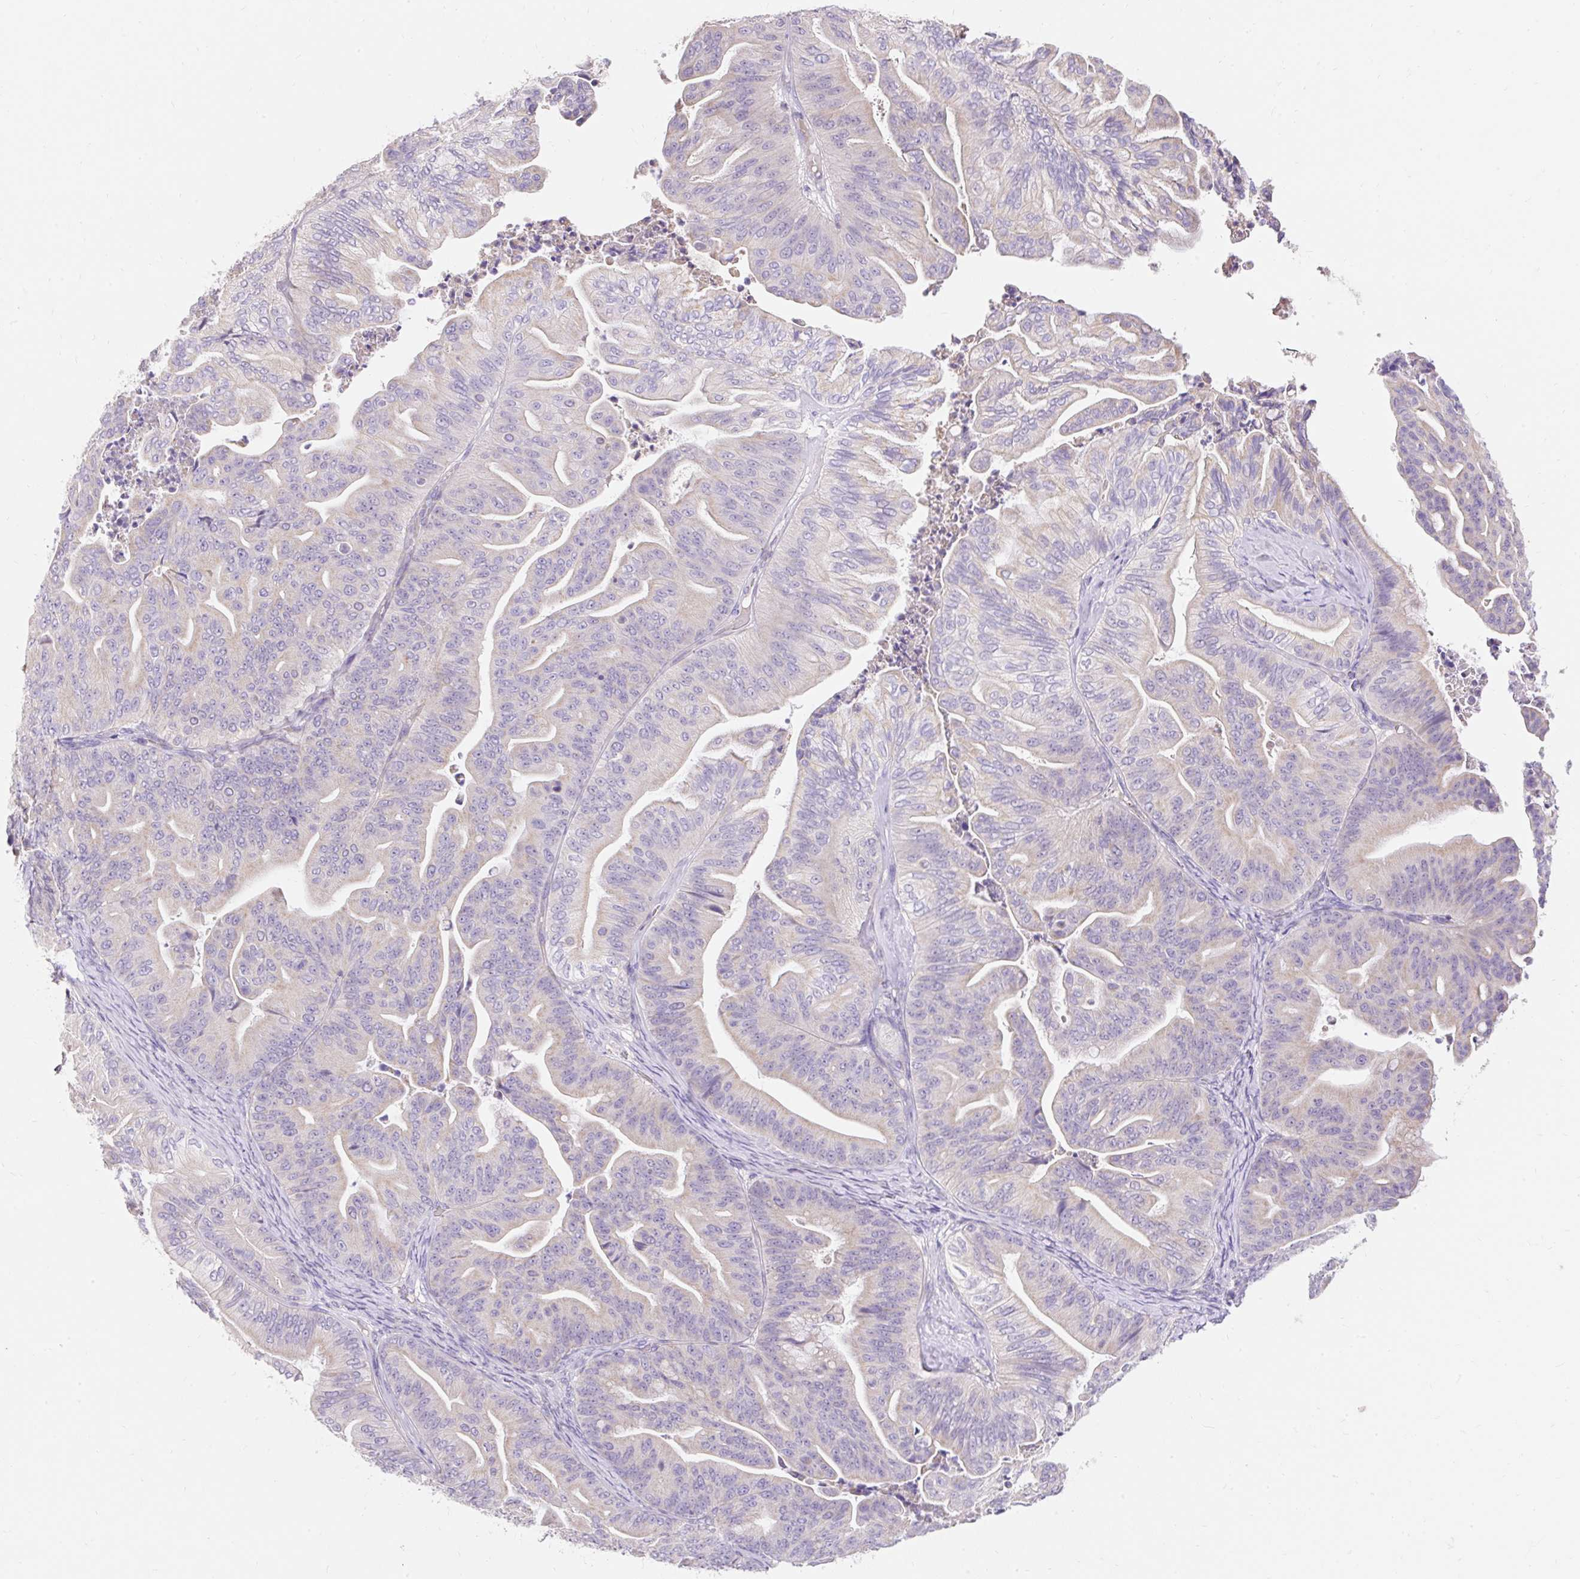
{"staining": {"intensity": "negative", "quantity": "none", "location": "none"}, "tissue": "ovarian cancer", "cell_type": "Tumor cells", "image_type": "cancer", "snomed": [{"axis": "morphology", "description": "Cystadenocarcinoma, mucinous, NOS"}, {"axis": "topography", "description": "Ovary"}], "caption": "An IHC micrograph of ovarian cancer is shown. There is no staining in tumor cells of ovarian cancer. (Stains: DAB IHC with hematoxylin counter stain, Microscopy: brightfield microscopy at high magnification).", "gene": "PMAIP1", "patient": {"sex": "female", "age": 67}}